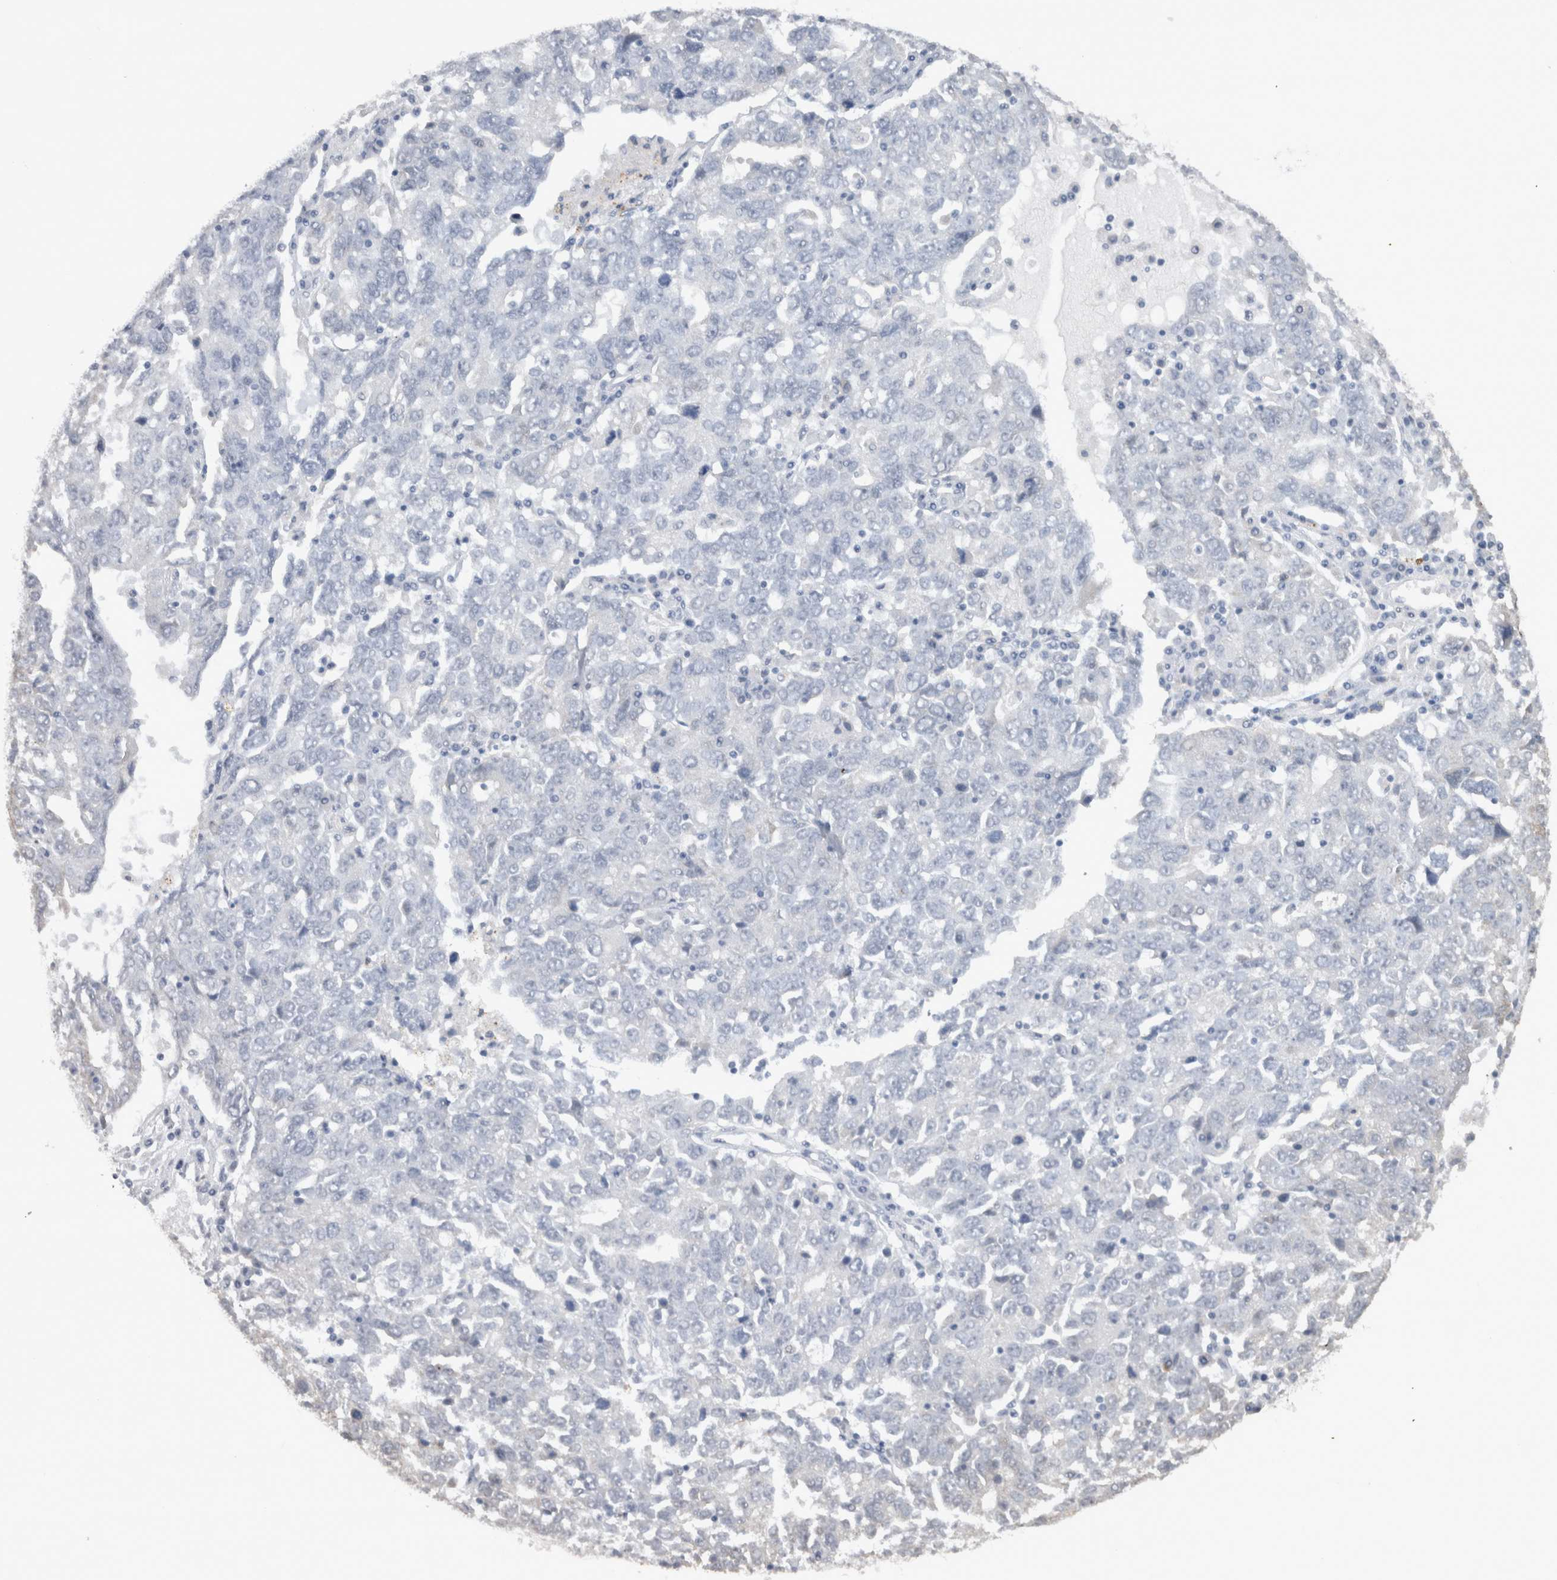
{"staining": {"intensity": "negative", "quantity": "none", "location": "none"}, "tissue": "ovarian cancer", "cell_type": "Tumor cells", "image_type": "cancer", "snomed": [{"axis": "morphology", "description": "Carcinoma, endometroid"}, {"axis": "topography", "description": "Ovary"}], "caption": "This is an immunohistochemistry (IHC) photomicrograph of human ovarian cancer. There is no expression in tumor cells.", "gene": "CDH17", "patient": {"sex": "female", "age": 62}}